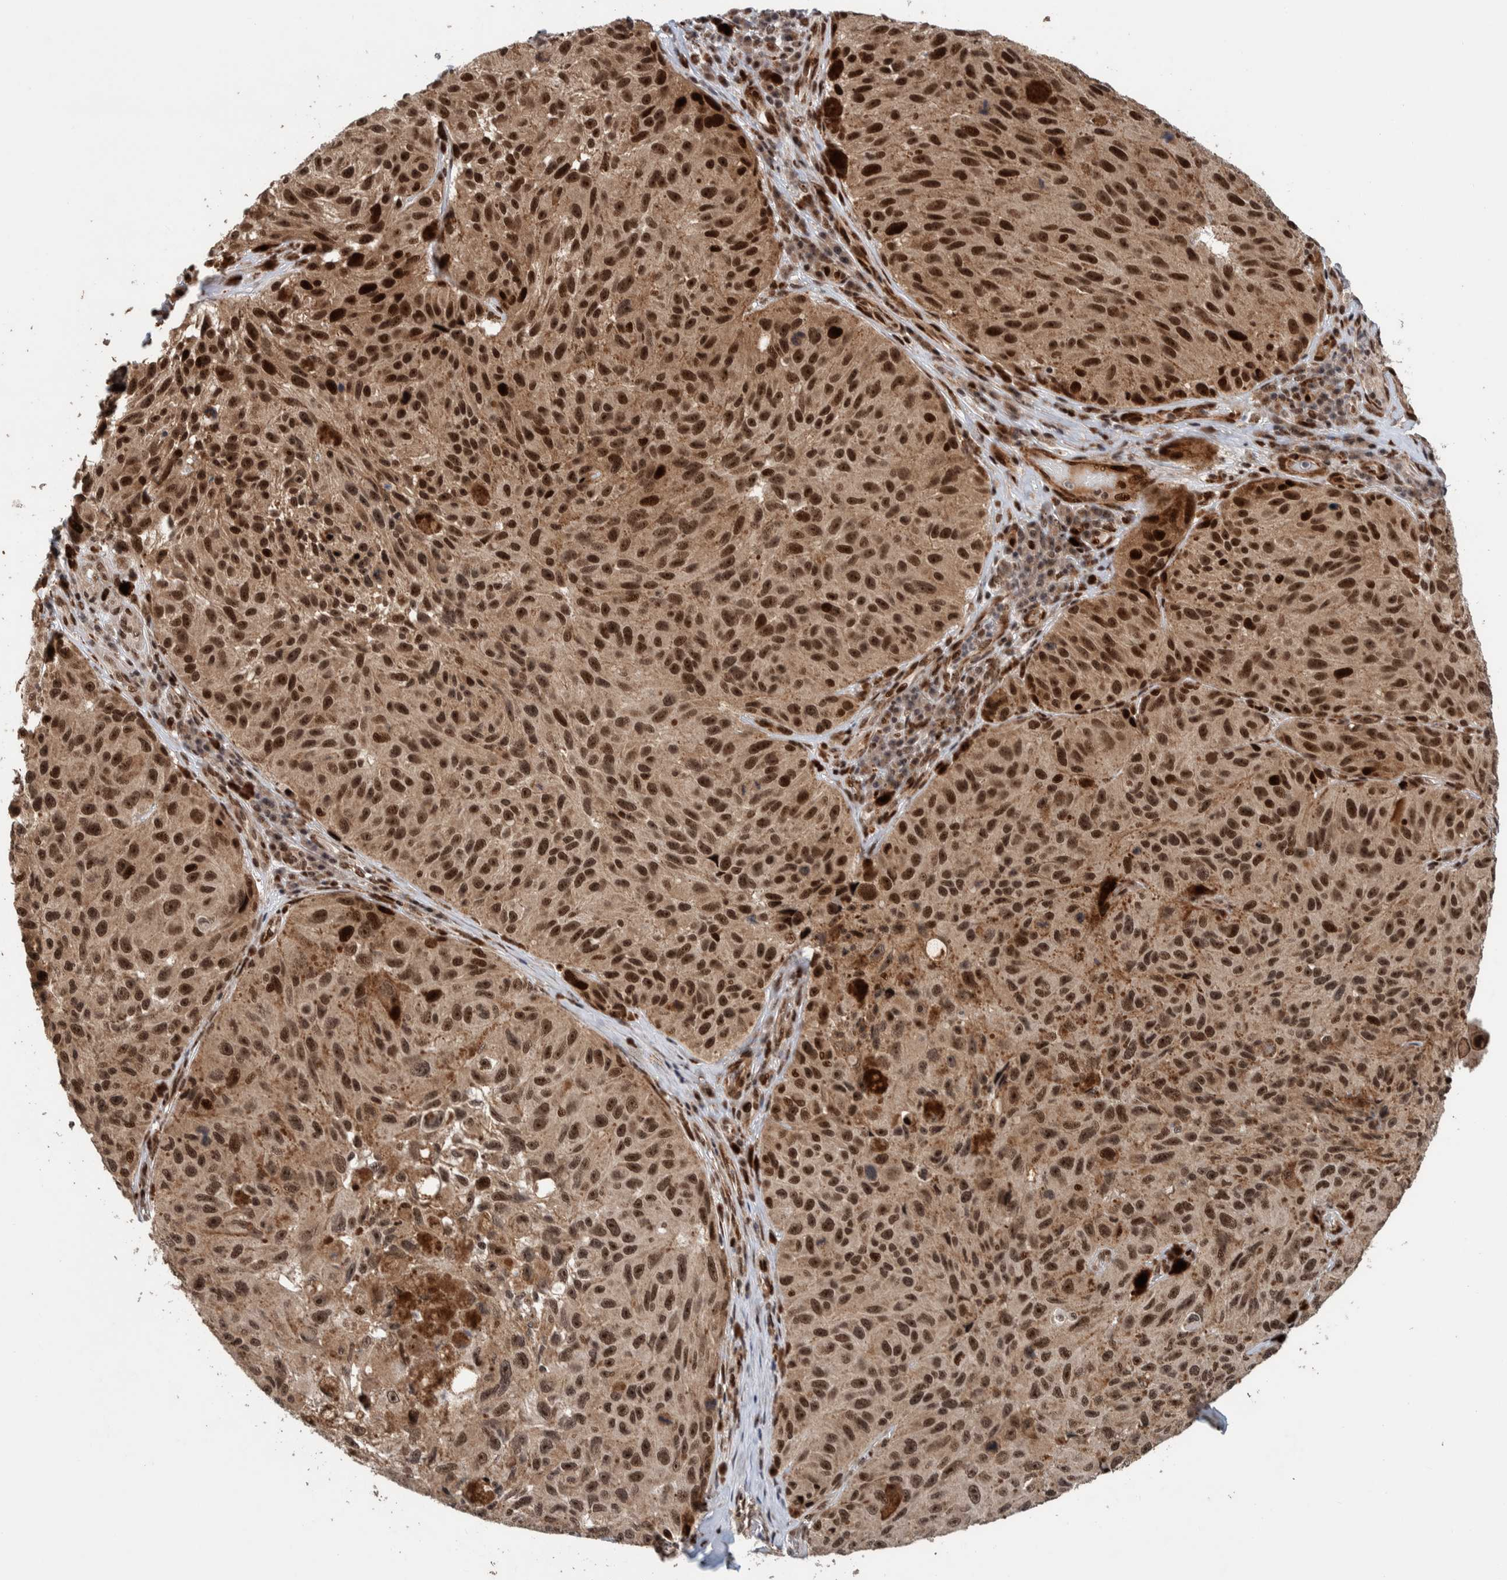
{"staining": {"intensity": "strong", "quantity": ">75%", "location": "nuclear"}, "tissue": "melanoma", "cell_type": "Tumor cells", "image_type": "cancer", "snomed": [{"axis": "morphology", "description": "Malignant melanoma, NOS"}, {"axis": "topography", "description": "Skin"}], "caption": "A micrograph of human melanoma stained for a protein exhibits strong nuclear brown staining in tumor cells. (Stains: DAB in brown, nuclei in blue, Microscopy: brightfield microscopy at high magnification).", "gene": "CHD4", "patient": {"sex": "female", "age": 73}}